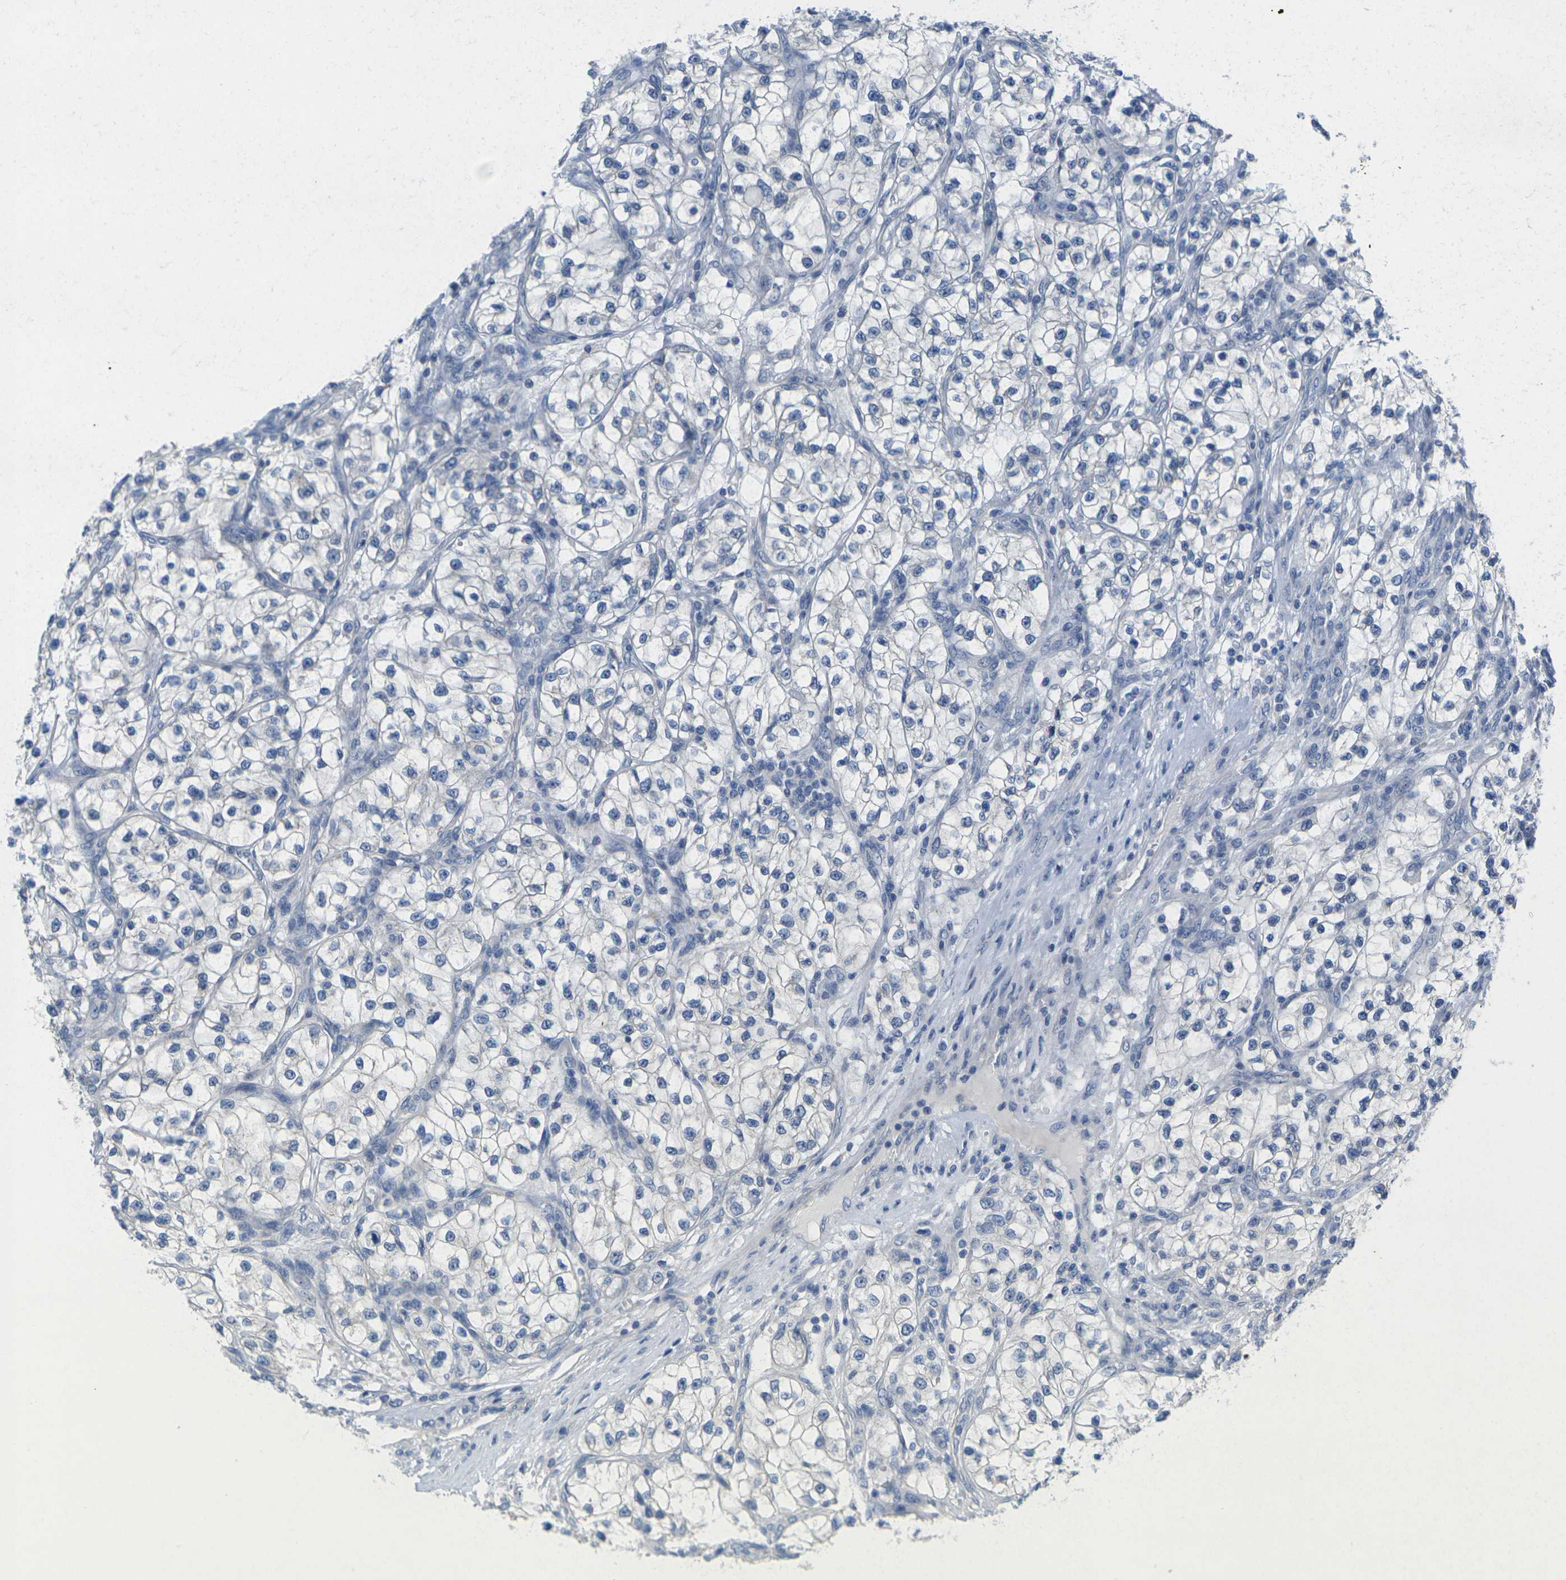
{"staining": {"intensity": "negative", "quantity": "none", "location": "none"}, "tissue": "renal cancer", "cell_type": "Tumor cells", "image_type": "cancer", "snomed": [{"axis": "morphology", "description": "Adenocarcinoma, NOS"}, {"axis": "topography", "description": "Kidney"}], "caption": "Tumor cells show no significant staining in adenocarcinoma (renal).", "gene": "TNNI3", "patient": {"sex": "female", "age": 57}}